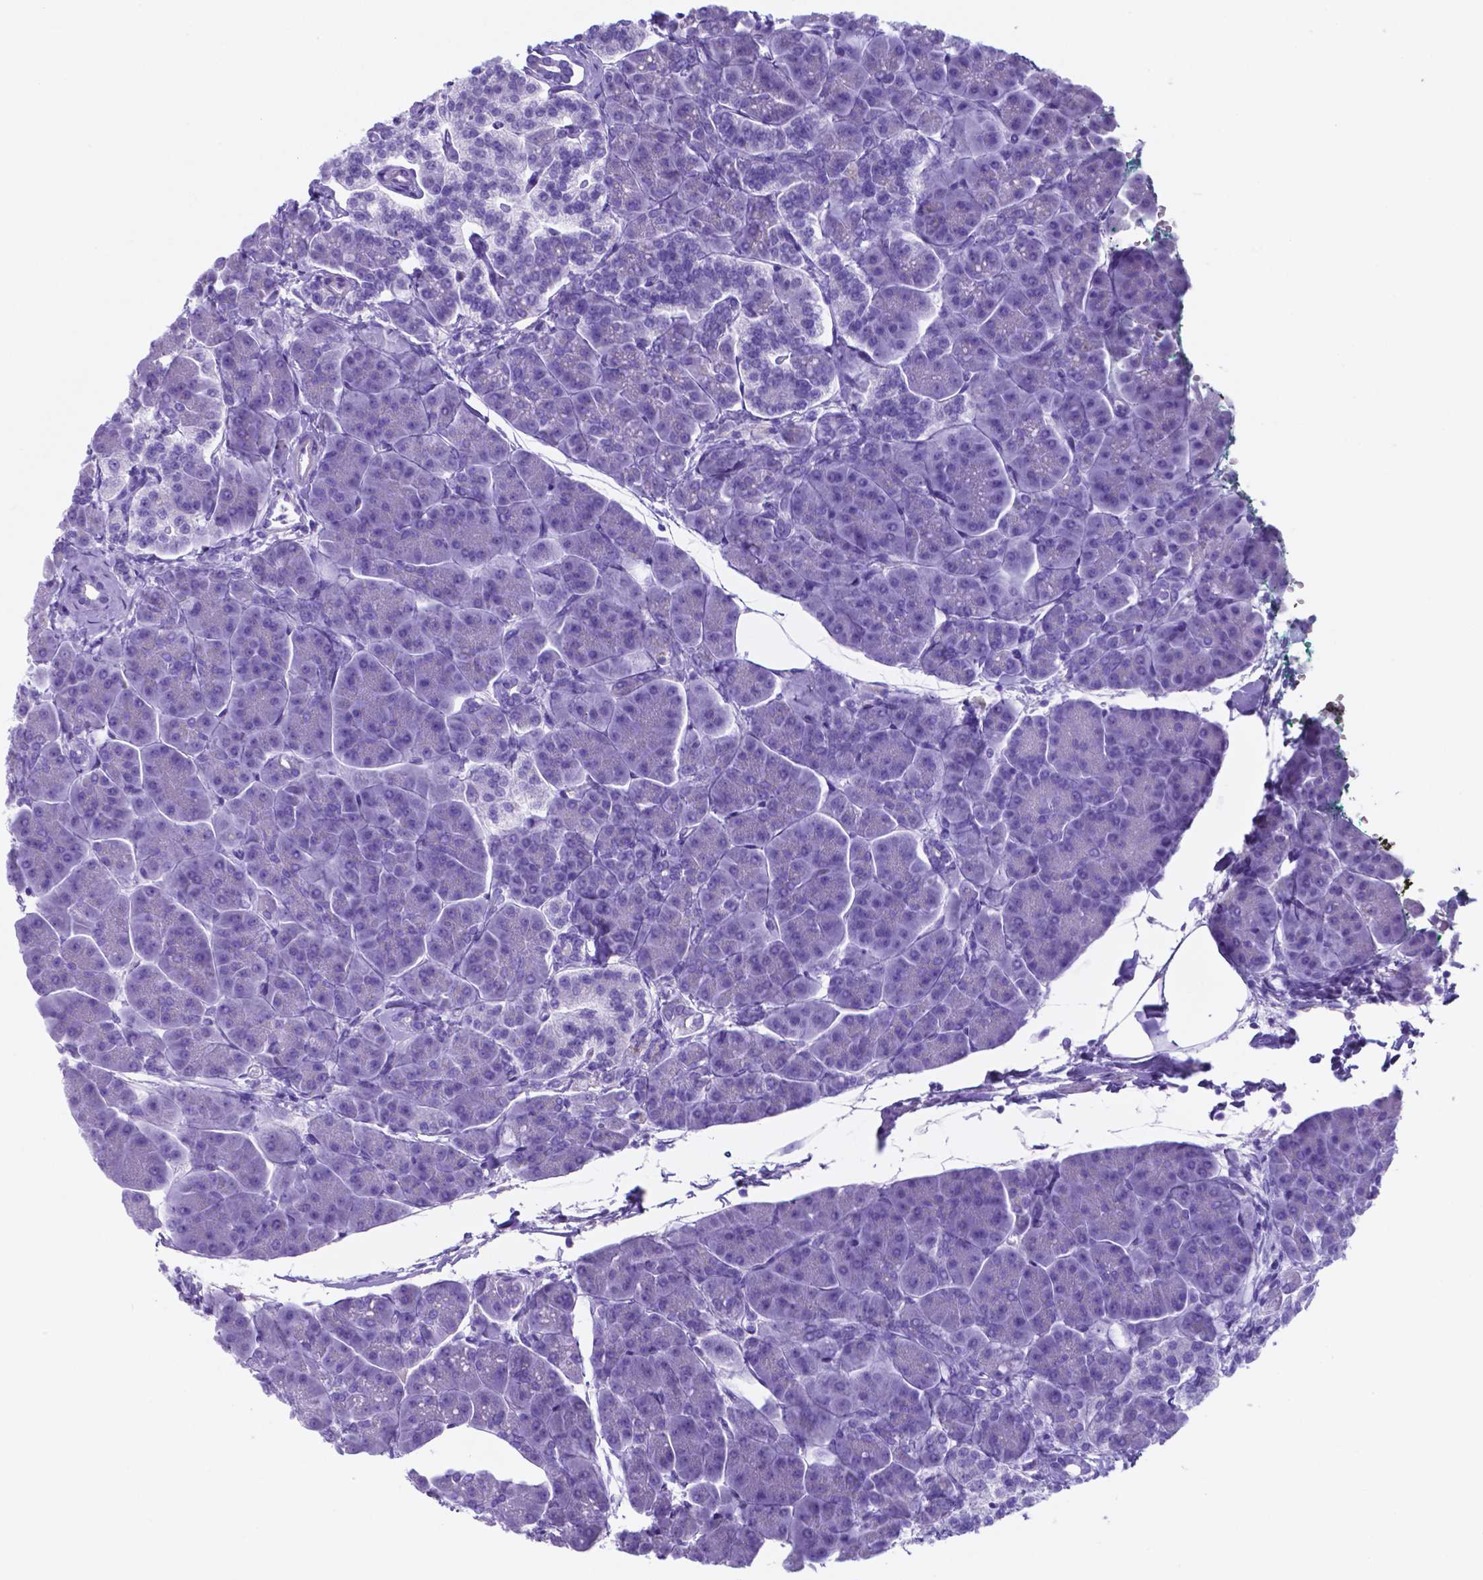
{"staining": {"intensity": "negative", "quantity": "none", "location": "none"}, "tissue": "pancreas", "cell_type": "Exocrine glandular cells", "image_type": "normal", "snomed": [{"axis": "morphology", "description": "Normal tissue, NOS"}, {"axis": "topography", "description": "Adipose tissue"}, {"axis": "topography", "description": "Pancreas"}, {"axis": "topography", "description": "Peripheral nerve tissue"}], "caption": "Exocrine glandular cells are negative for protein expression in normal human pancreas. (DAB immunohistochemistry (IHC) with hematoxylin counter stain).", "gene": "DNAAF8", "patient": {"sex": "female", "age": 58}}